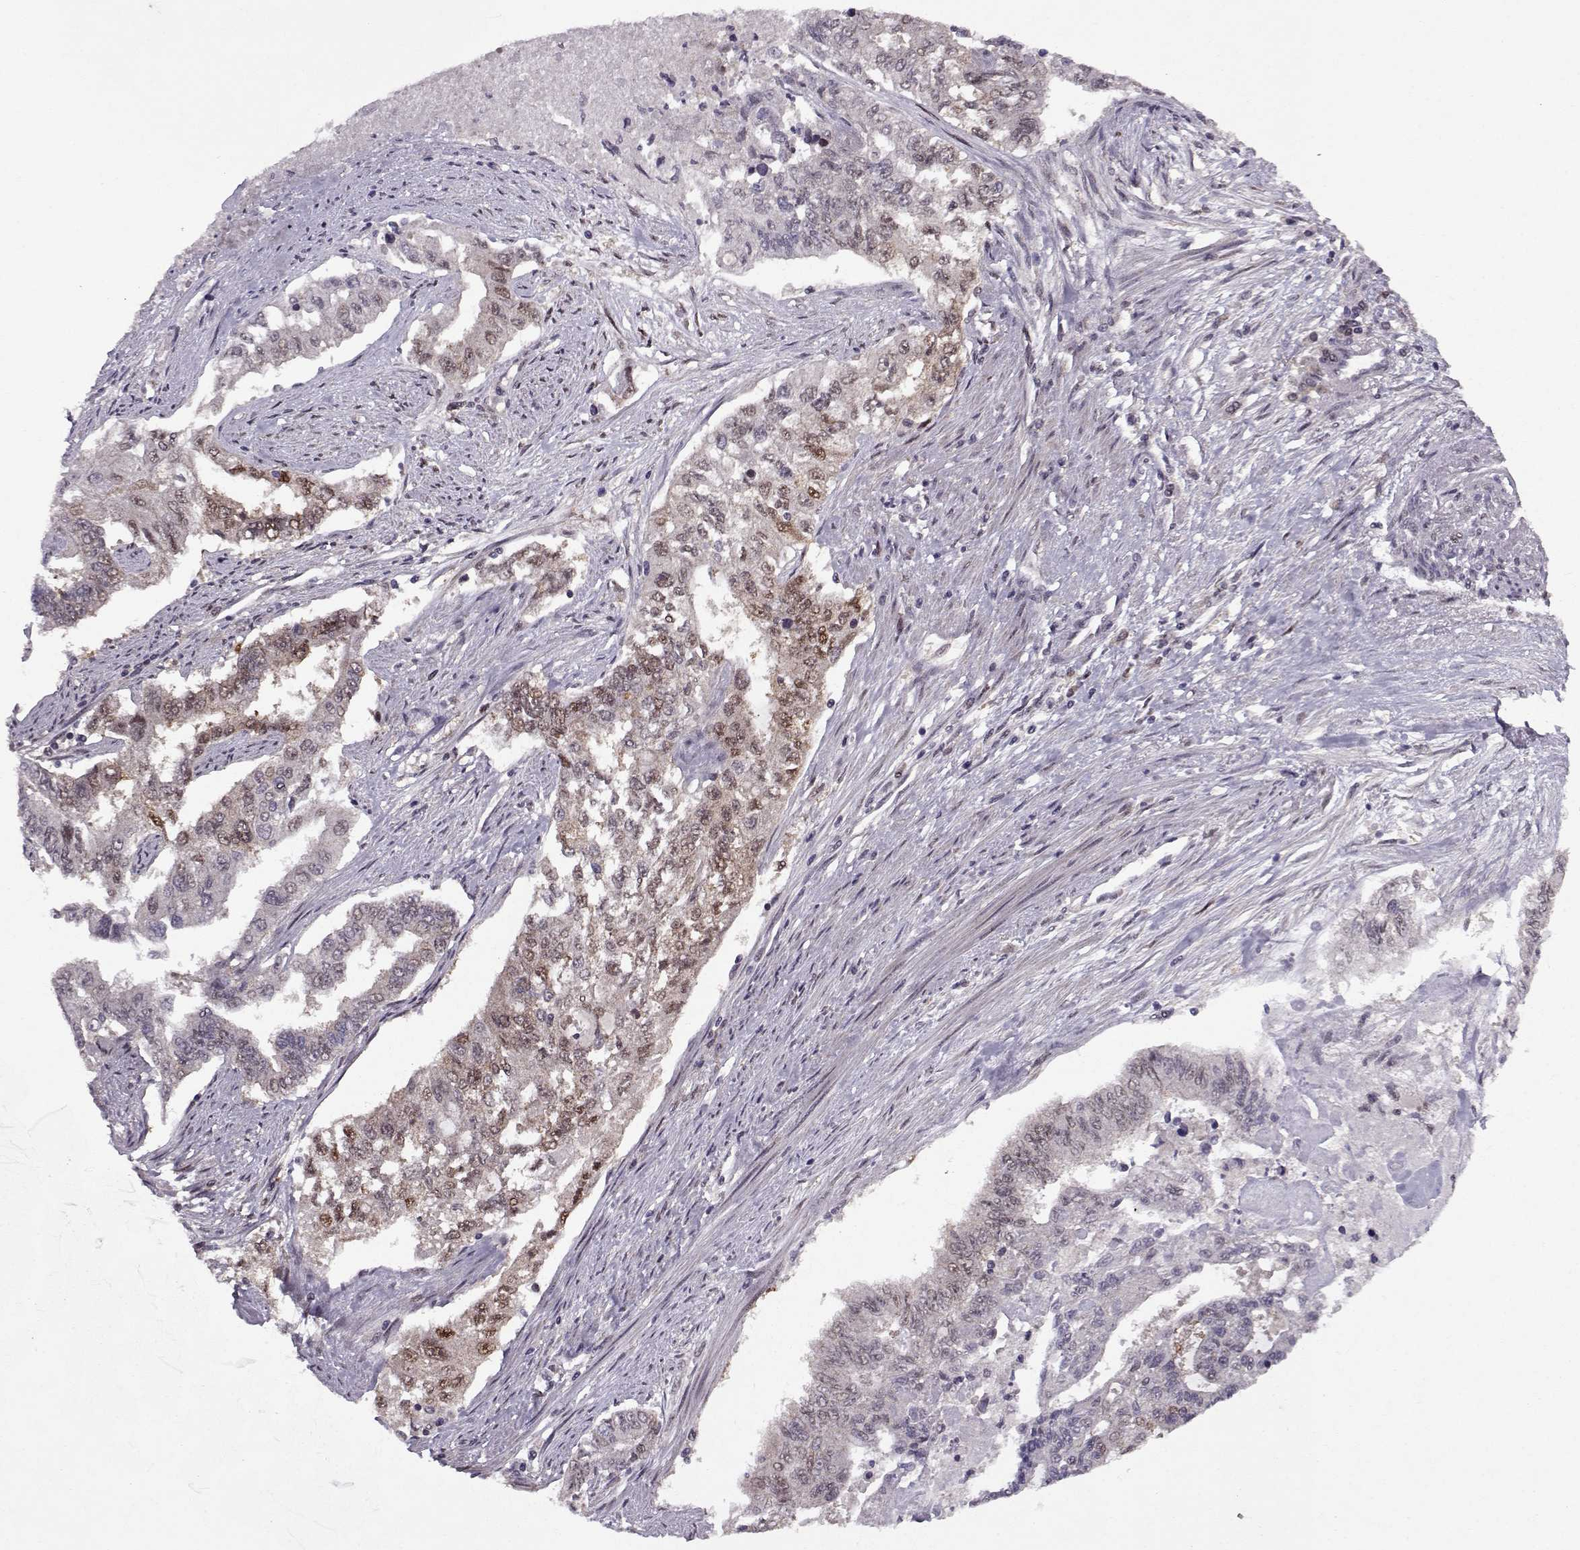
{"staining": {"intensity": "moderate", "quantity": "<25%", "location": "nuclear"}, "tissue": "endometrial cancer", "cell_type": "Tumor cells", "image_type": "cancer", "snomed": [{"axis": "morphology", "description": "Adenocarcinoma, NOS"}, {"axis": "topography", "description": "Uterus"}], "caption": "An image of adenocarcinoma (endometrial) stained for a protein demonstrates moderate nuclear brown staining in tumor cells.", "gene": "CDK4", "patient": {"sex": "female", "age": 59}}